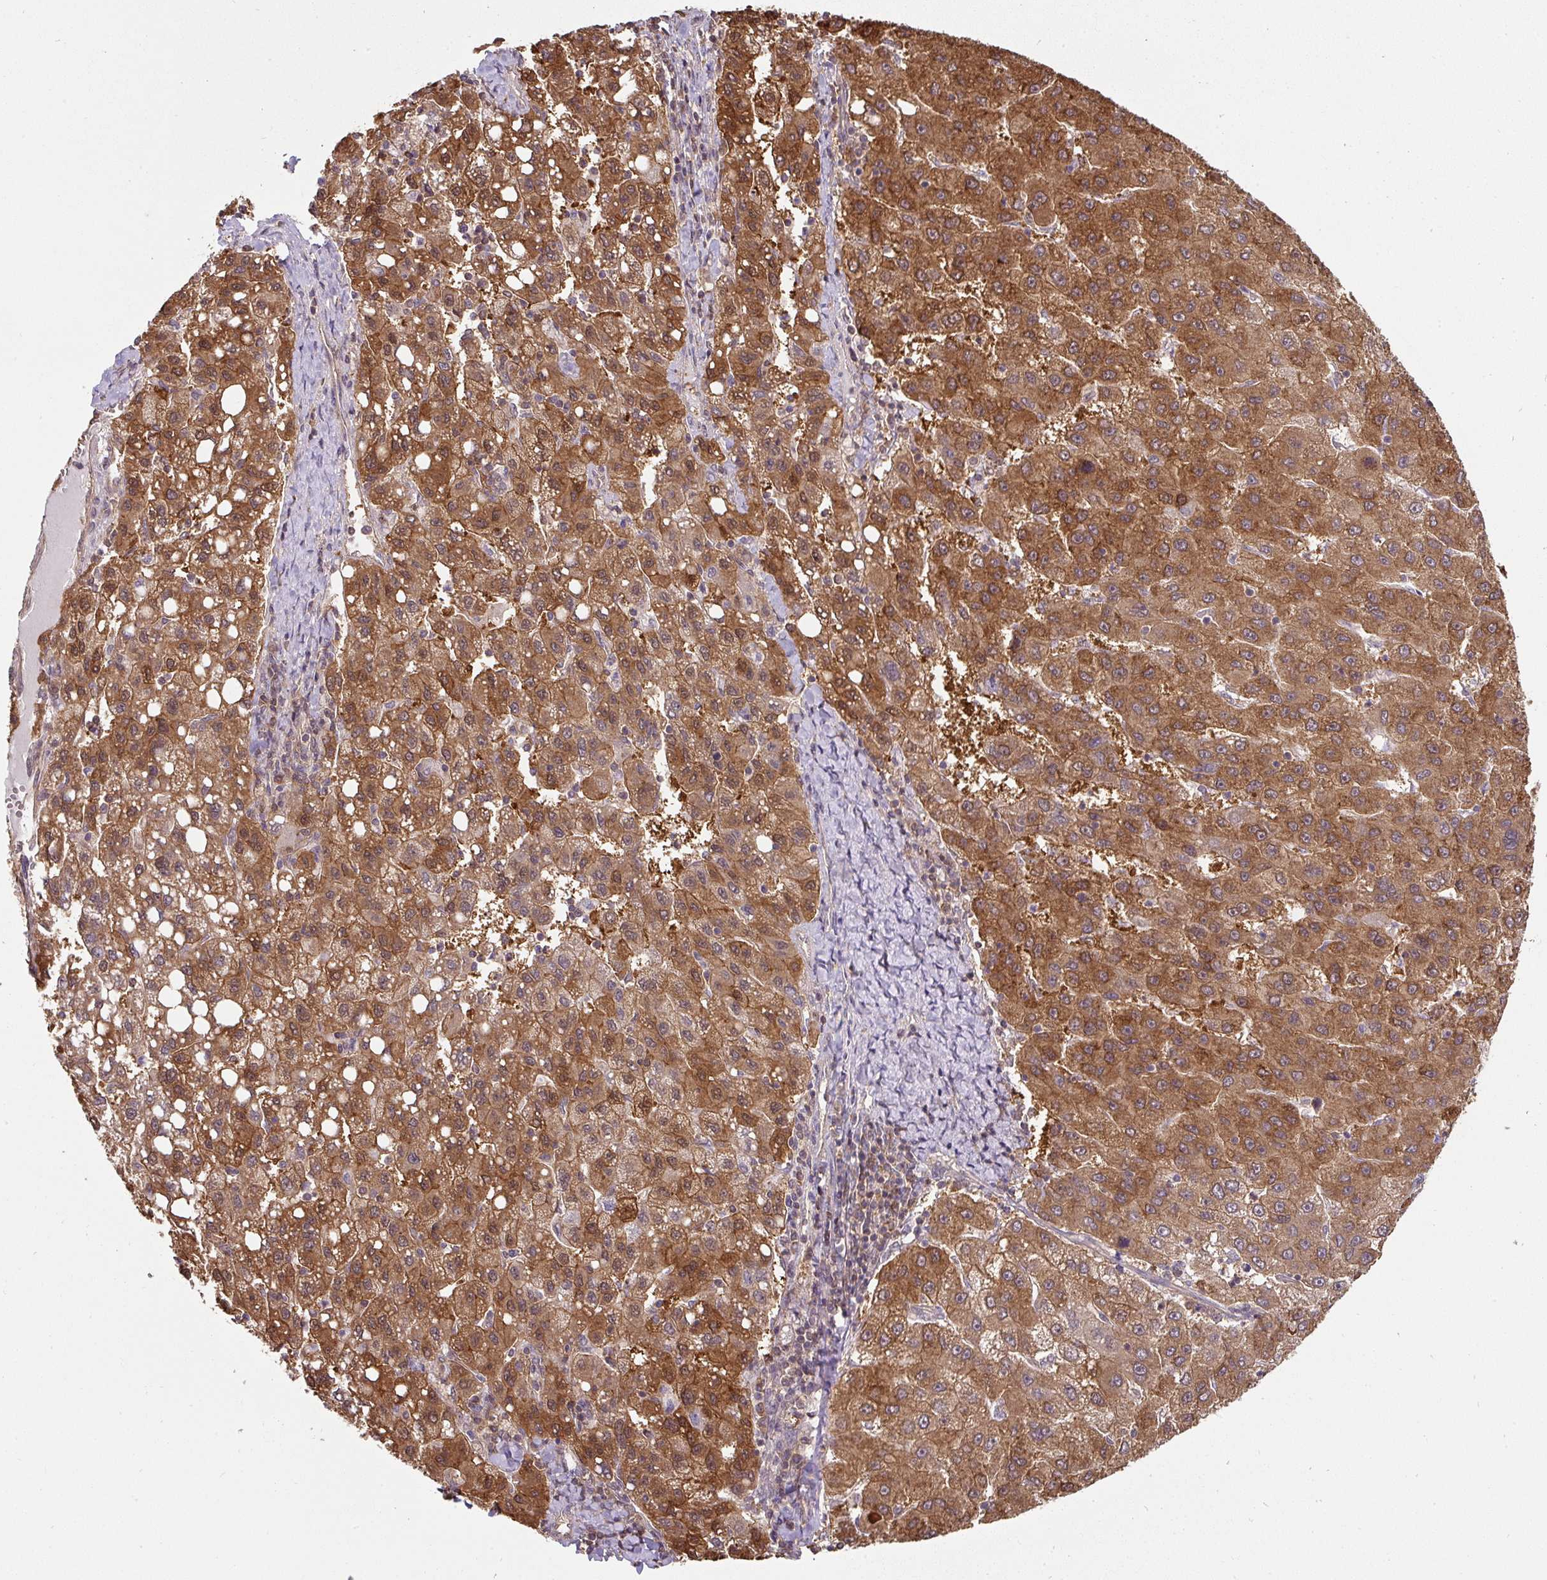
{"staining": {"intensity": "moderate", "quantity": ">75%", "location": "cytoplasmic/membranous,nuclear"}, "tissue": "liver cancer", "cell_type": "Tumor cells", "image_type": "cancer", "snomed": [{"axis": "morphology", "description": "Carcinoma, Hepatocellular, NOS"}, {"axis": "topography", "description": "Liver"}], "caption": "There is medium levels of moderate cytoplasmic/membranous and nuclear positivity in tumor cells of liver hepatocellular carcinoma, as demonstrated by immunohistochemical staining (brown color).", "gene": "ST13", "patient": {"sex": "female", "age": 82}}